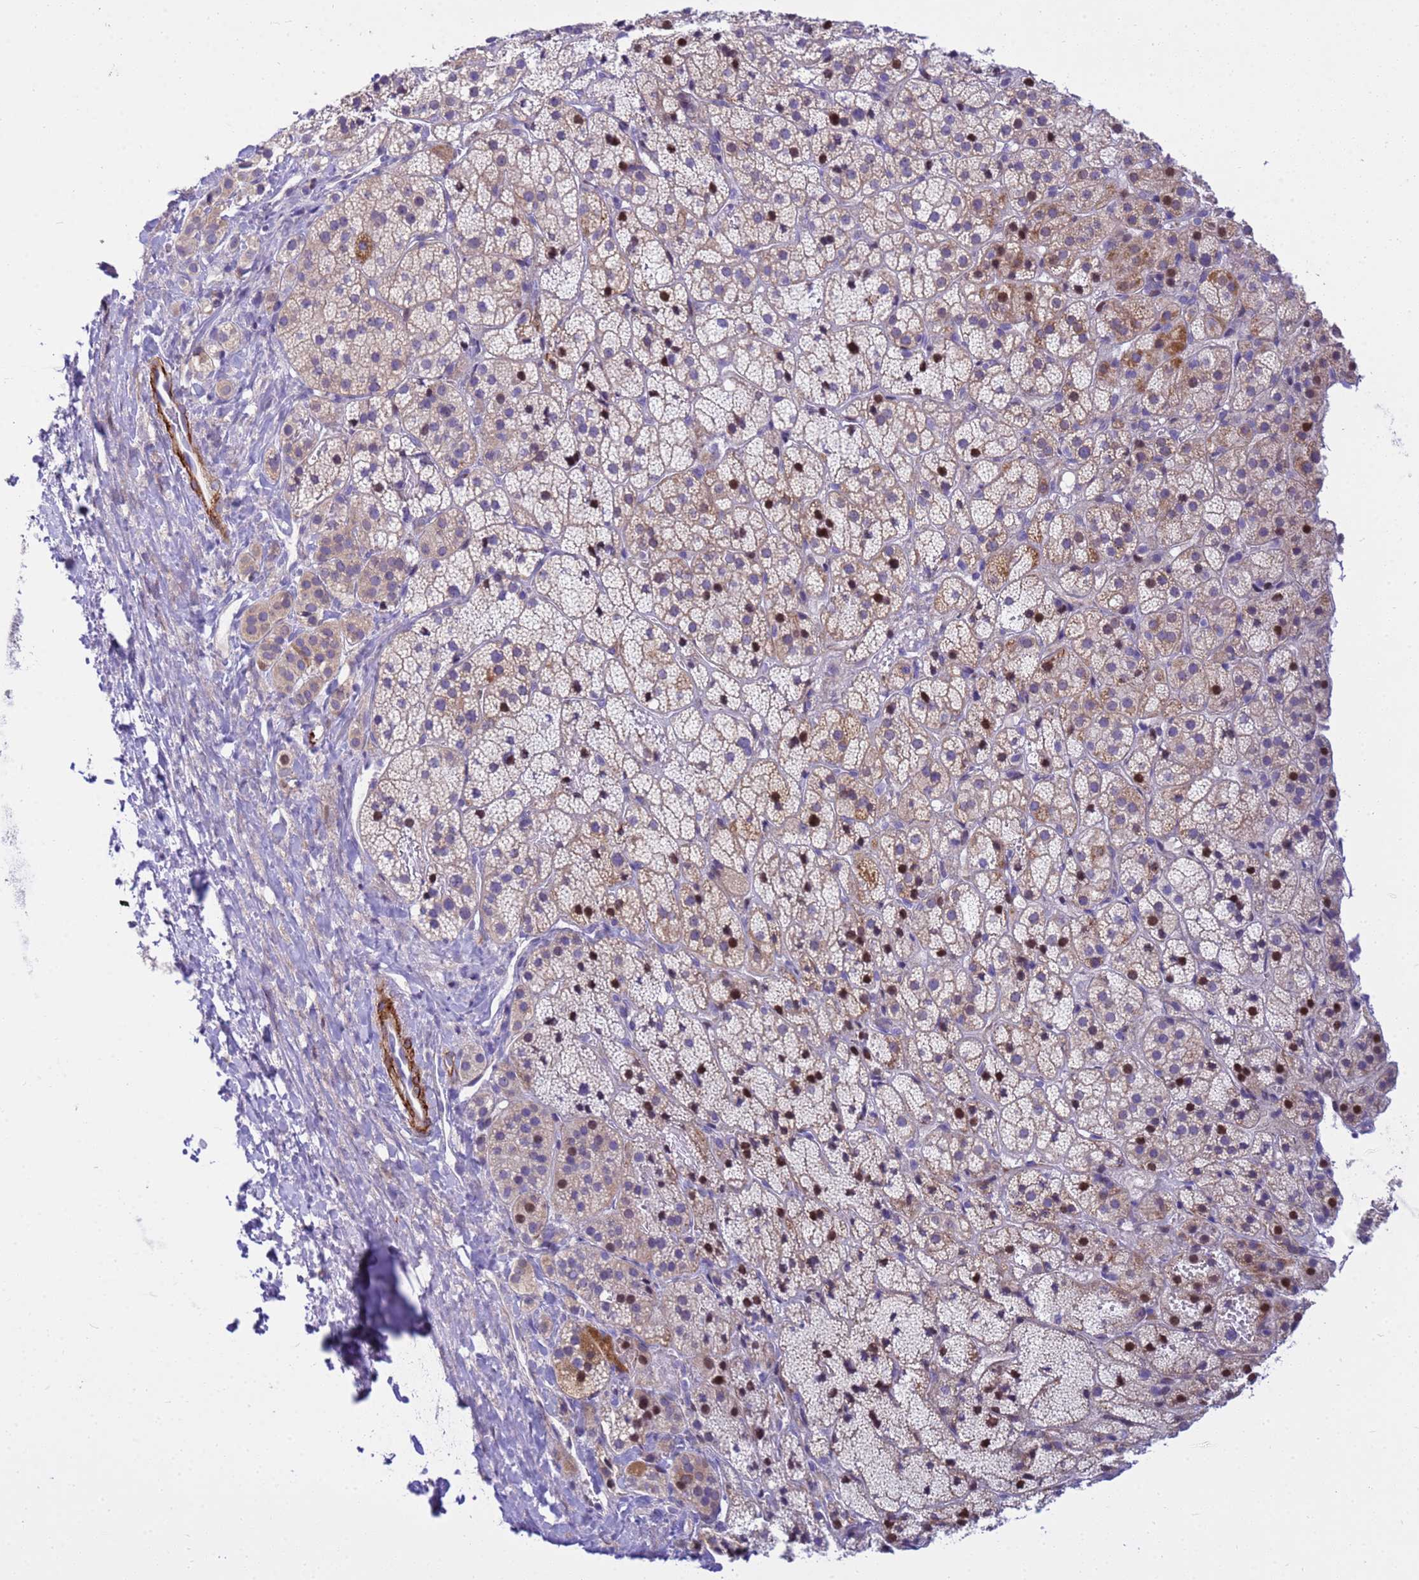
{"staining": {"intensity": "strong", "quantity": "<25%", "location": "cytoplasmic/membranous,nuclear"}, "tissue": "adrenal gland", "cell_type": "Glandular cells", "image_type": "normal", "snomed": [{"axis": "morphology", "description": "Normal tissue, NOS"}, {"axis": "topography", "description": "Adrenal gland"}], "caption": "This is a micrograph of IHC staining of unremarkable adrenal gland, which shows strong positivity in the cytoplasmic/membranous,nuclear of glandular cells.", "gene": "P2RX7", "patient": {"sex": "female", "age": 70}}